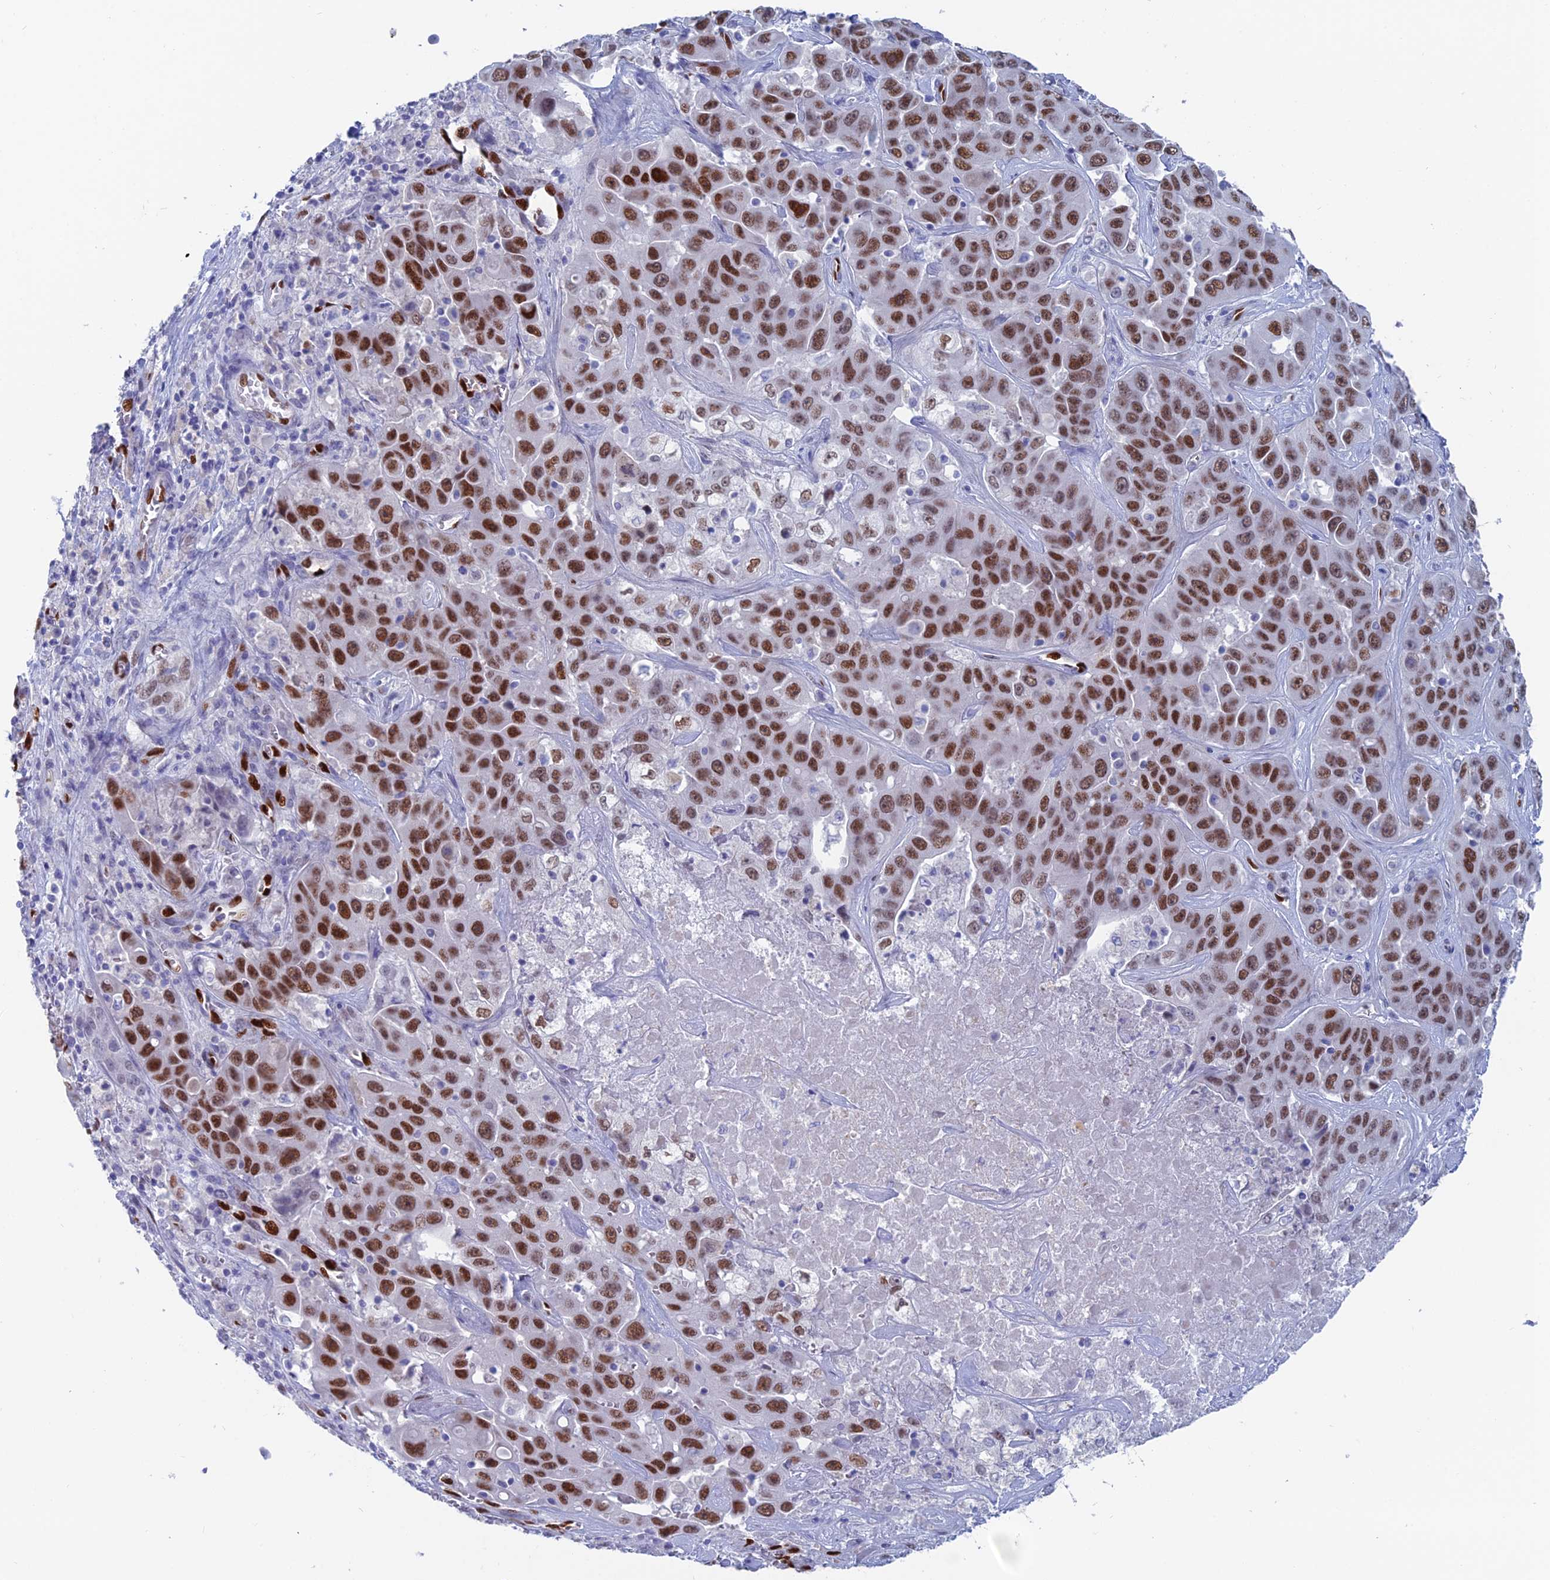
{"staining": {"intensity": "strong", "quantity": ">75%", "location": "nuclear"}, "tissue": "liver cancer", "cell_type": "Tumor cells", "image_type": "cancer", "snomed": [{"axis": "morphology", "description": "Cholangiocarcinoma"}, {"axis": "topography", "description": "Liver"}], "caption": "Immunohistochemistry micrograph of liver cancer stained for a protein (brown), which reveals high levels of strong nuclear positivity in about >75% of tumor cells.", "gene": "NOL4L", "patient": {"sex": "female", "age": 52}}